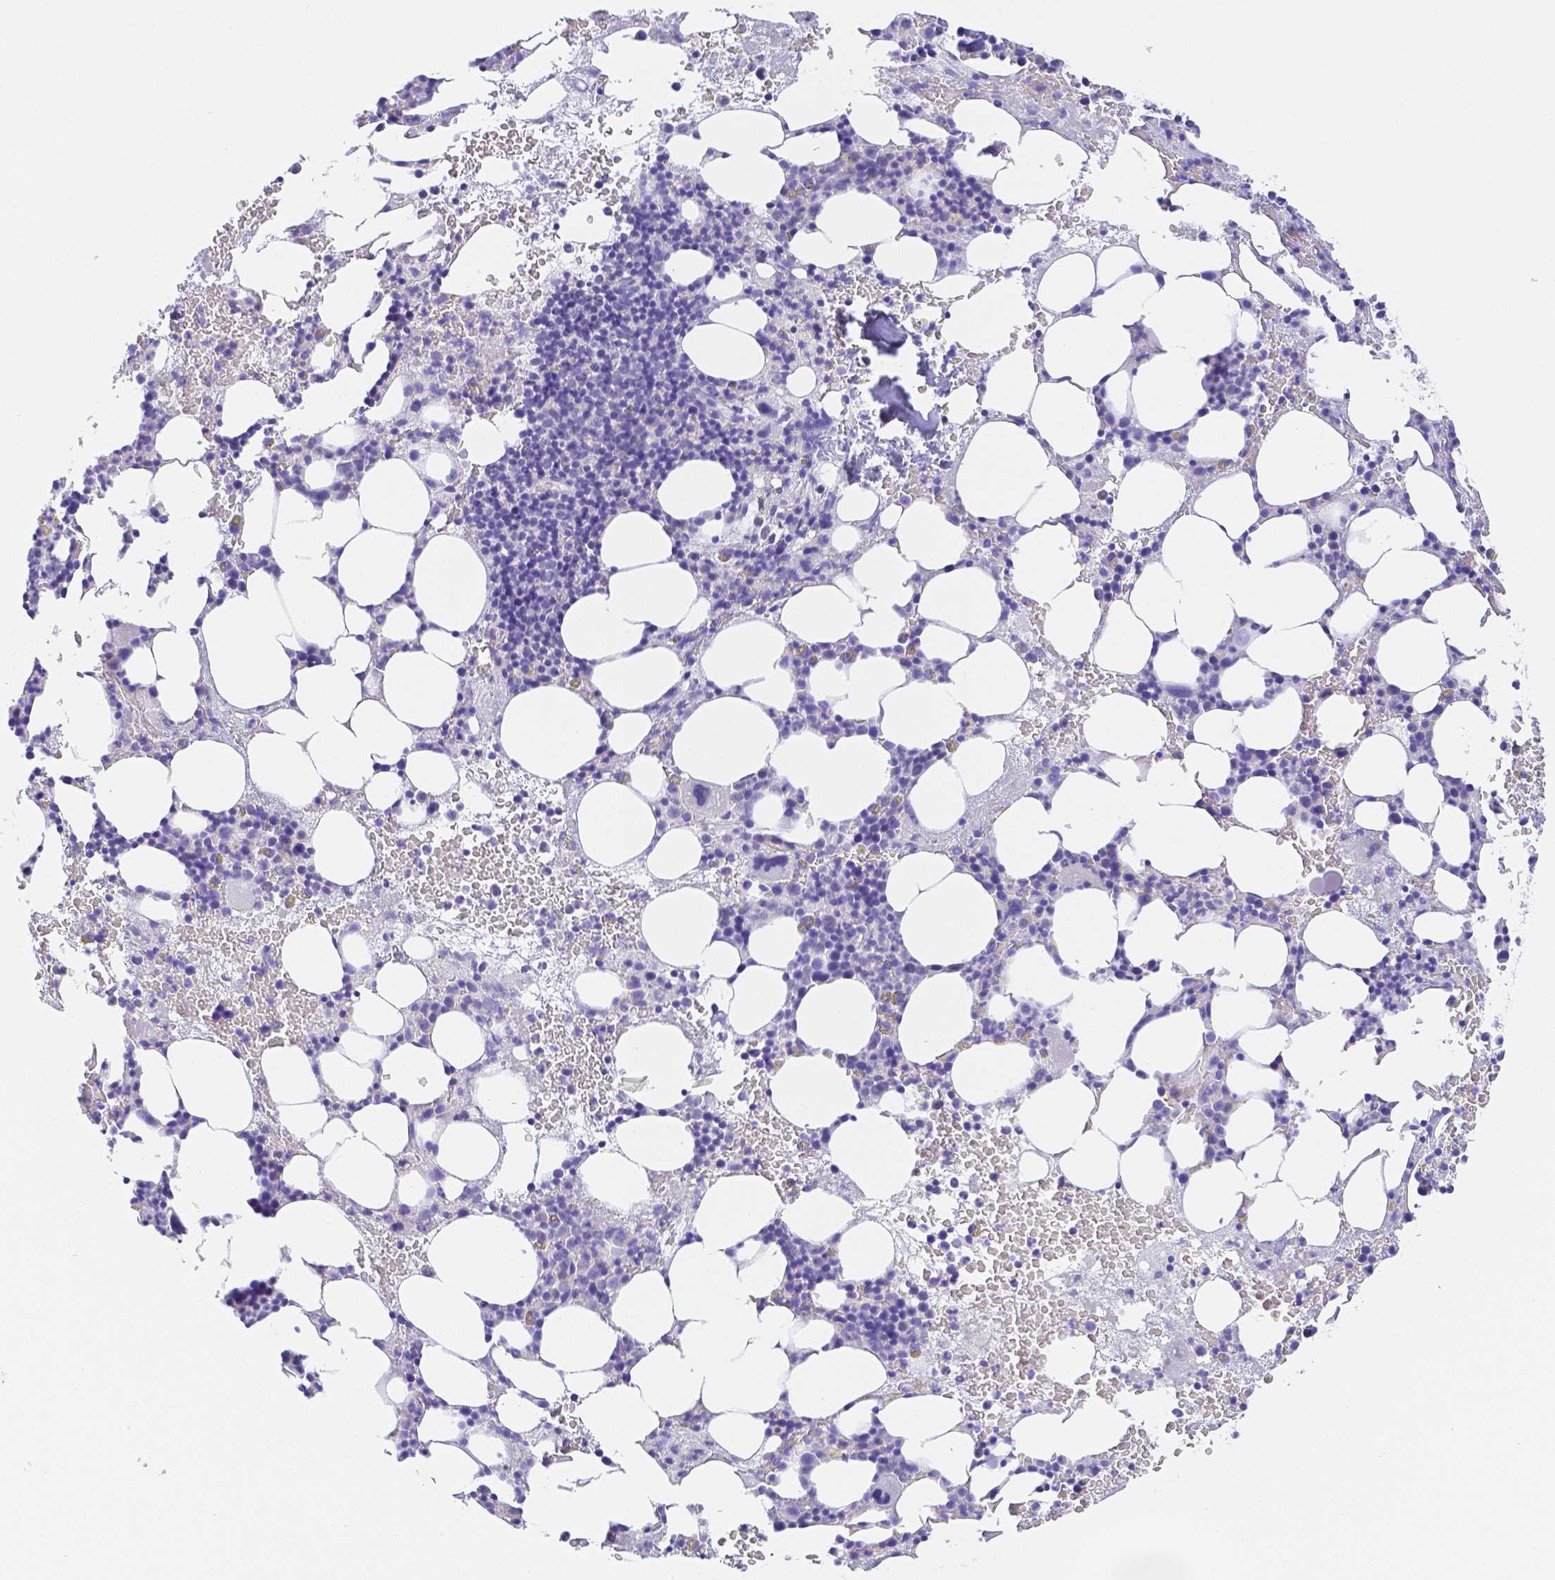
{"staining": {"intensity": "negative", "quantity": "none", "location": "none"}, "tissue": "bone marrow", "cell_type": "Hematopoietic cells", "image_type": "normal", "snomed": [{"axis": "morphology", "description": "Normal tissue, NOS"}, {"axis": "topography", "description": "Bone marrow"}], "caption": "Immunohistochemistry micrograph of benign bone marrow: human bone marrow stained with DAB reveals no significant protein expression in hematopoietic cells.", "gene": "ZG16B", "patient": {"sex": "female", "age": 72}}